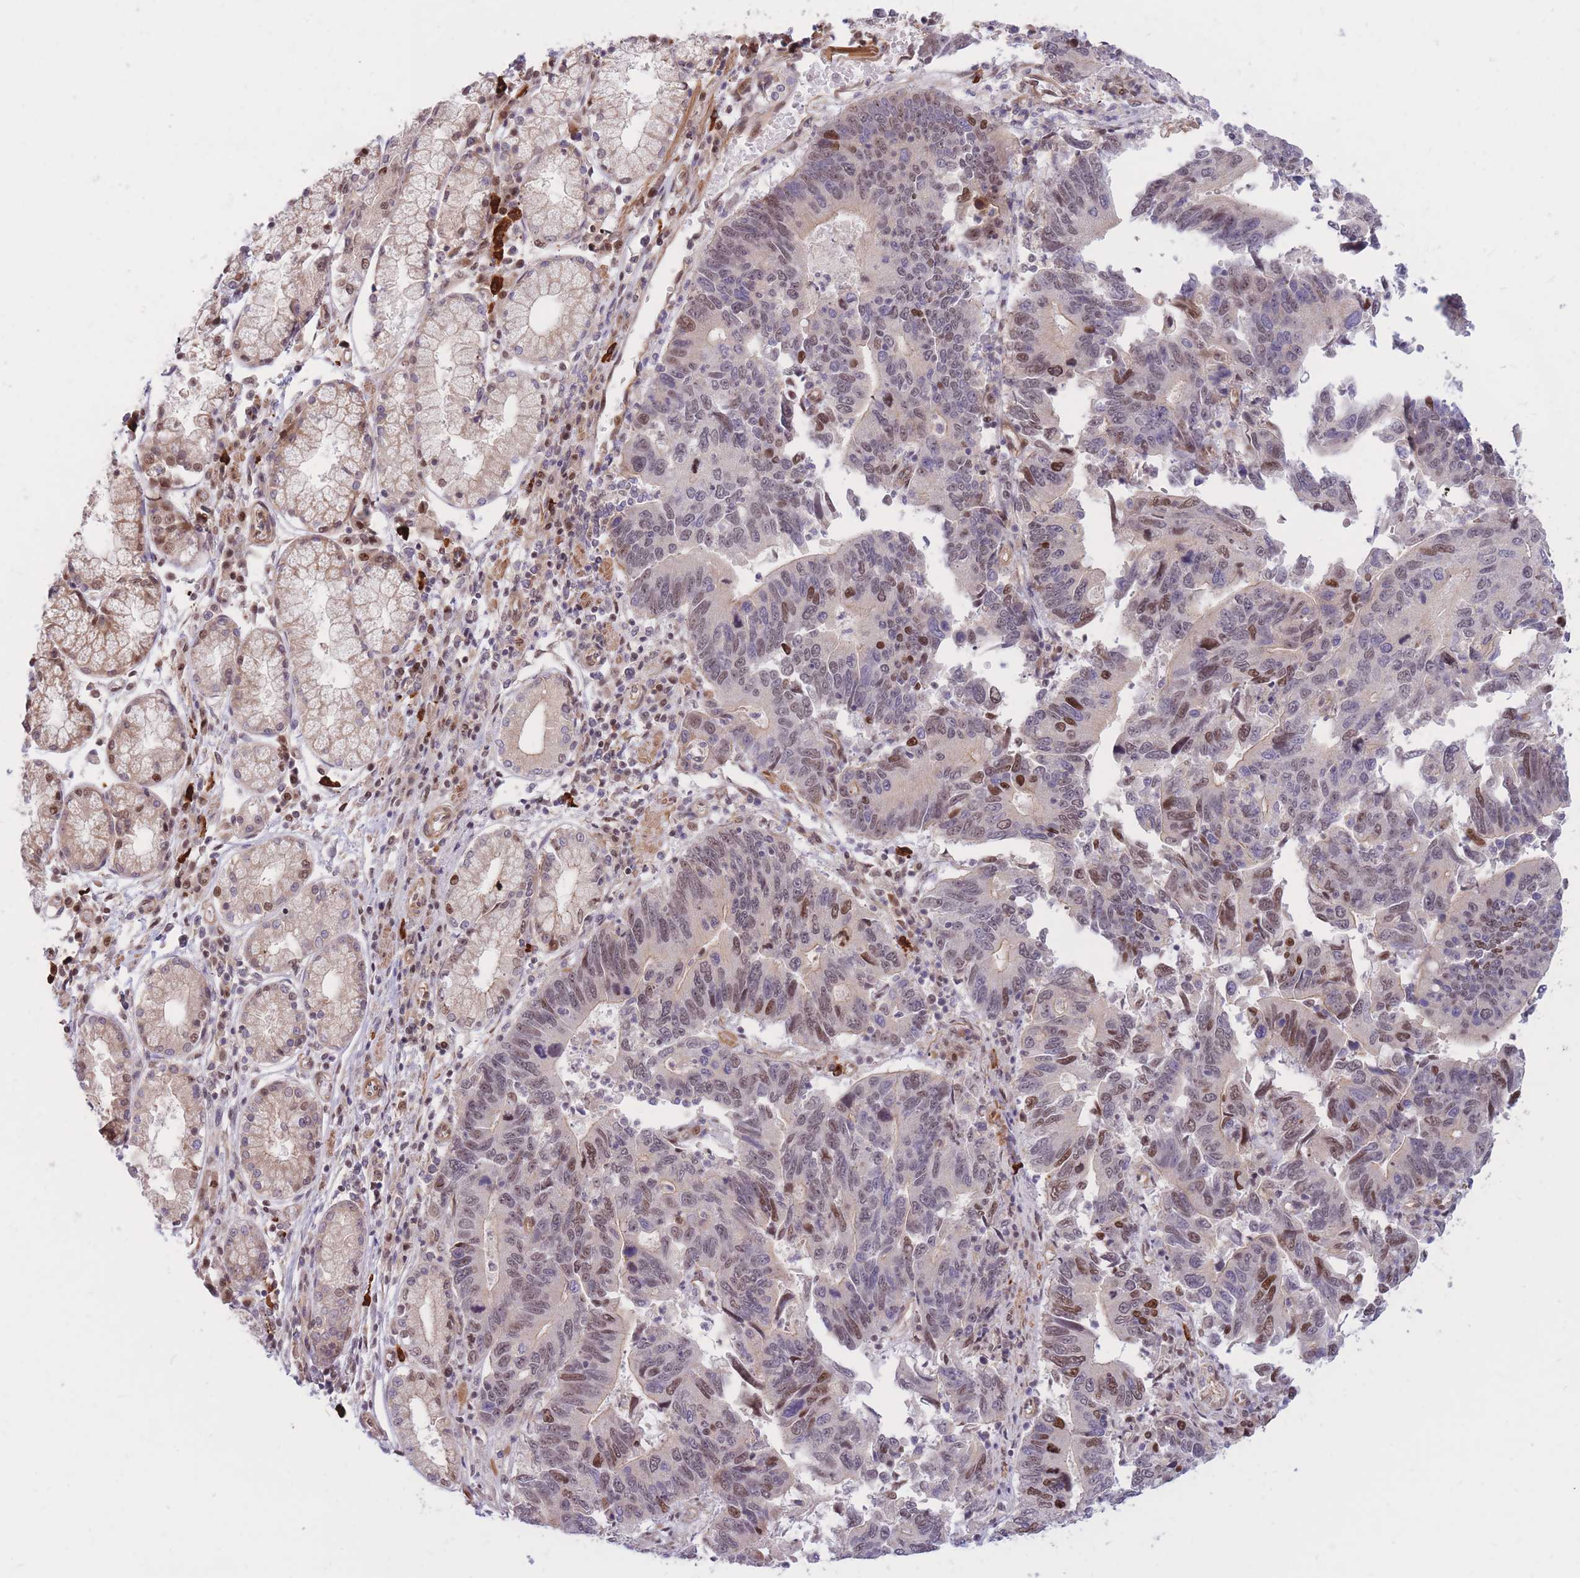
{"staining": {"intensity": "moderate", "quantity": "25%-75%", "location": "nuclear"}, "tissue": "stomach cancer", "cell_type": "Tumor cells", "image_type": "cancer", "snomed": [{"axis": "morphology", "description": "Adenocarcinoma, NOS"}, {"axis": "topography", "description": "Stomach"}], "caption": "Adenocarcinoma (stomach) tissue demonstrates moderate nuclear positivity in about 25%-75% of tumor cells, visualized by immunohistochemistry.", "gene": "ERICH6B", "patient": {"sex": "male", "age": 59}}